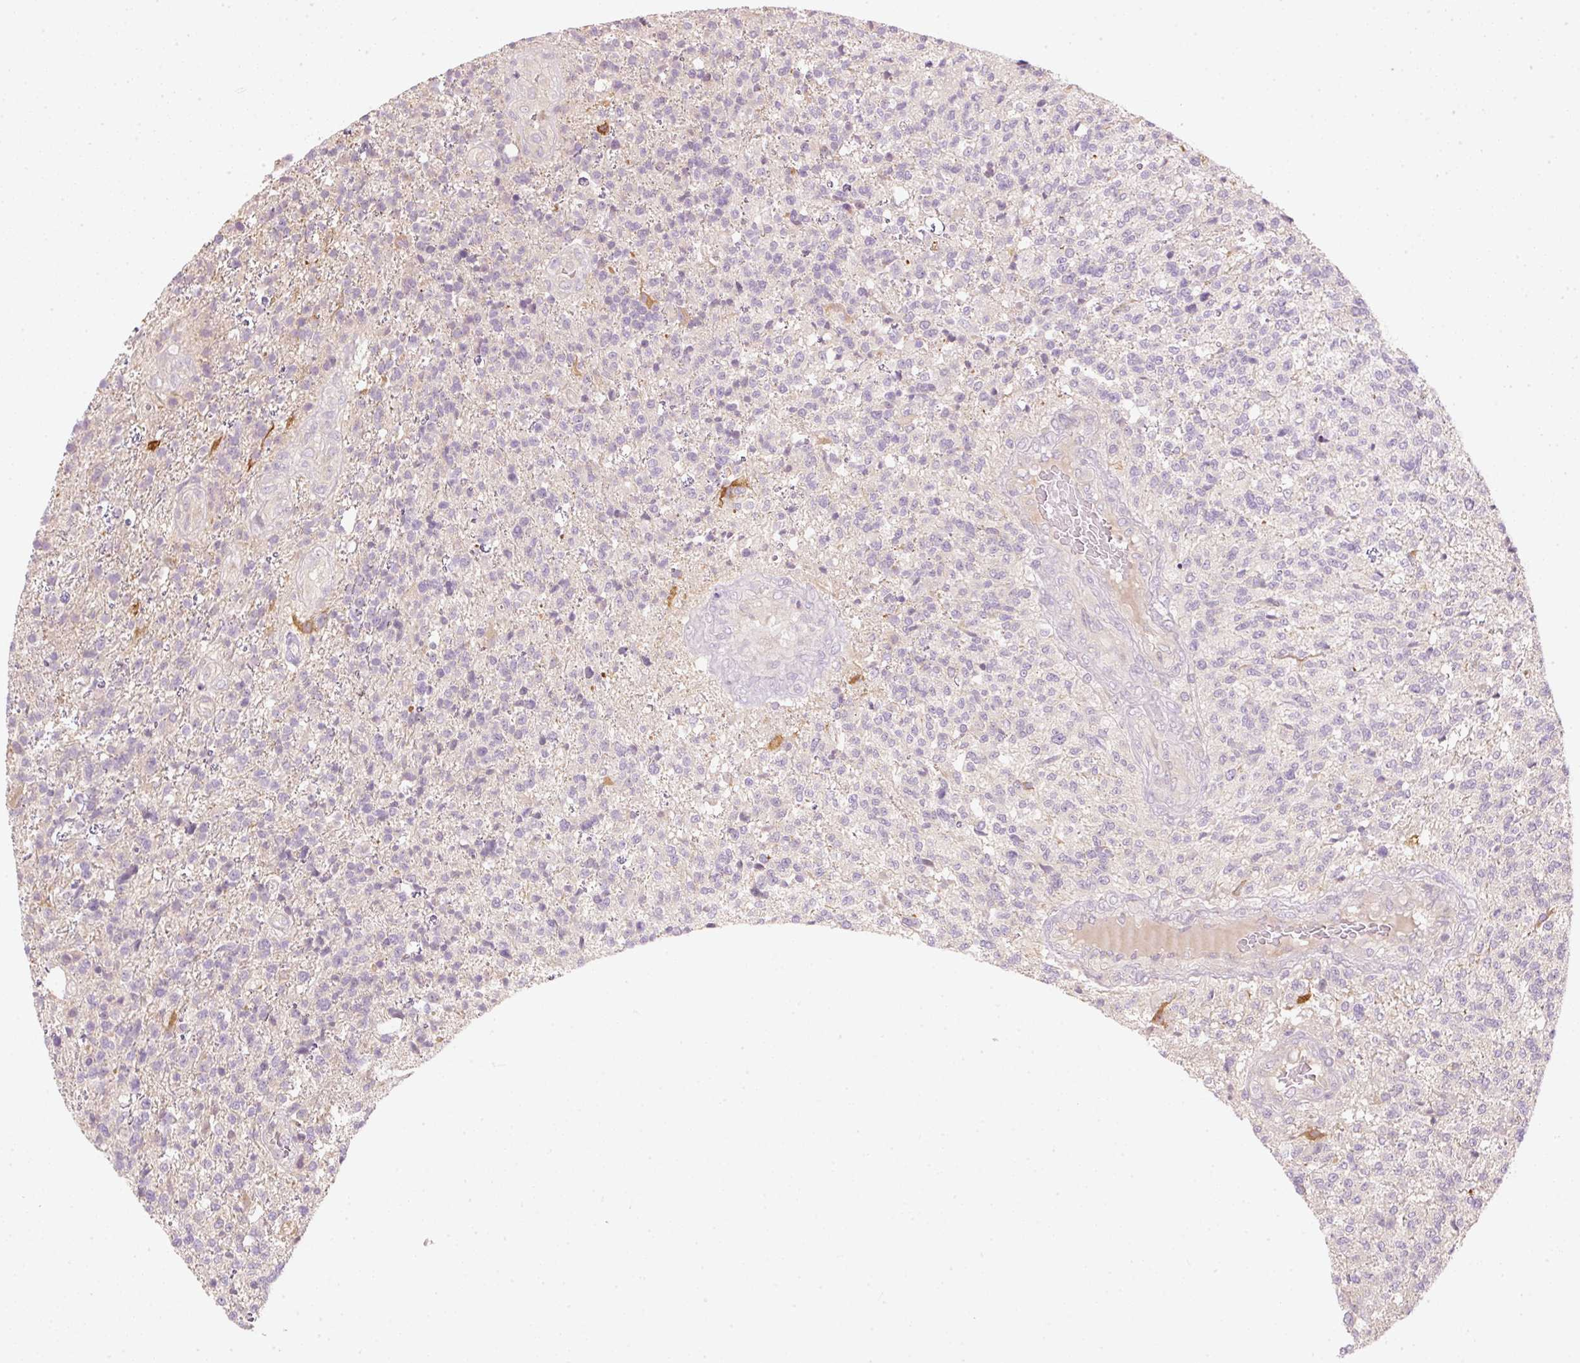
{"staining": {"intensity": "negative", "quantity": "none", "location": "none"}, "tissue": "glioma", "cell_type": "Tumor cells", "image_type": "cancer", "snomed": [{"axis": "morphology", "description": "Glioma, malignant, High grade"}, {"axis": "topography", "description": "Brain"}], "caption": "Image shows no significant protein expression in tumor cells of high-grade glioma (malignant).", "gene": "CTTNBP2", "patient": {"sex": "male", "age": 56}}